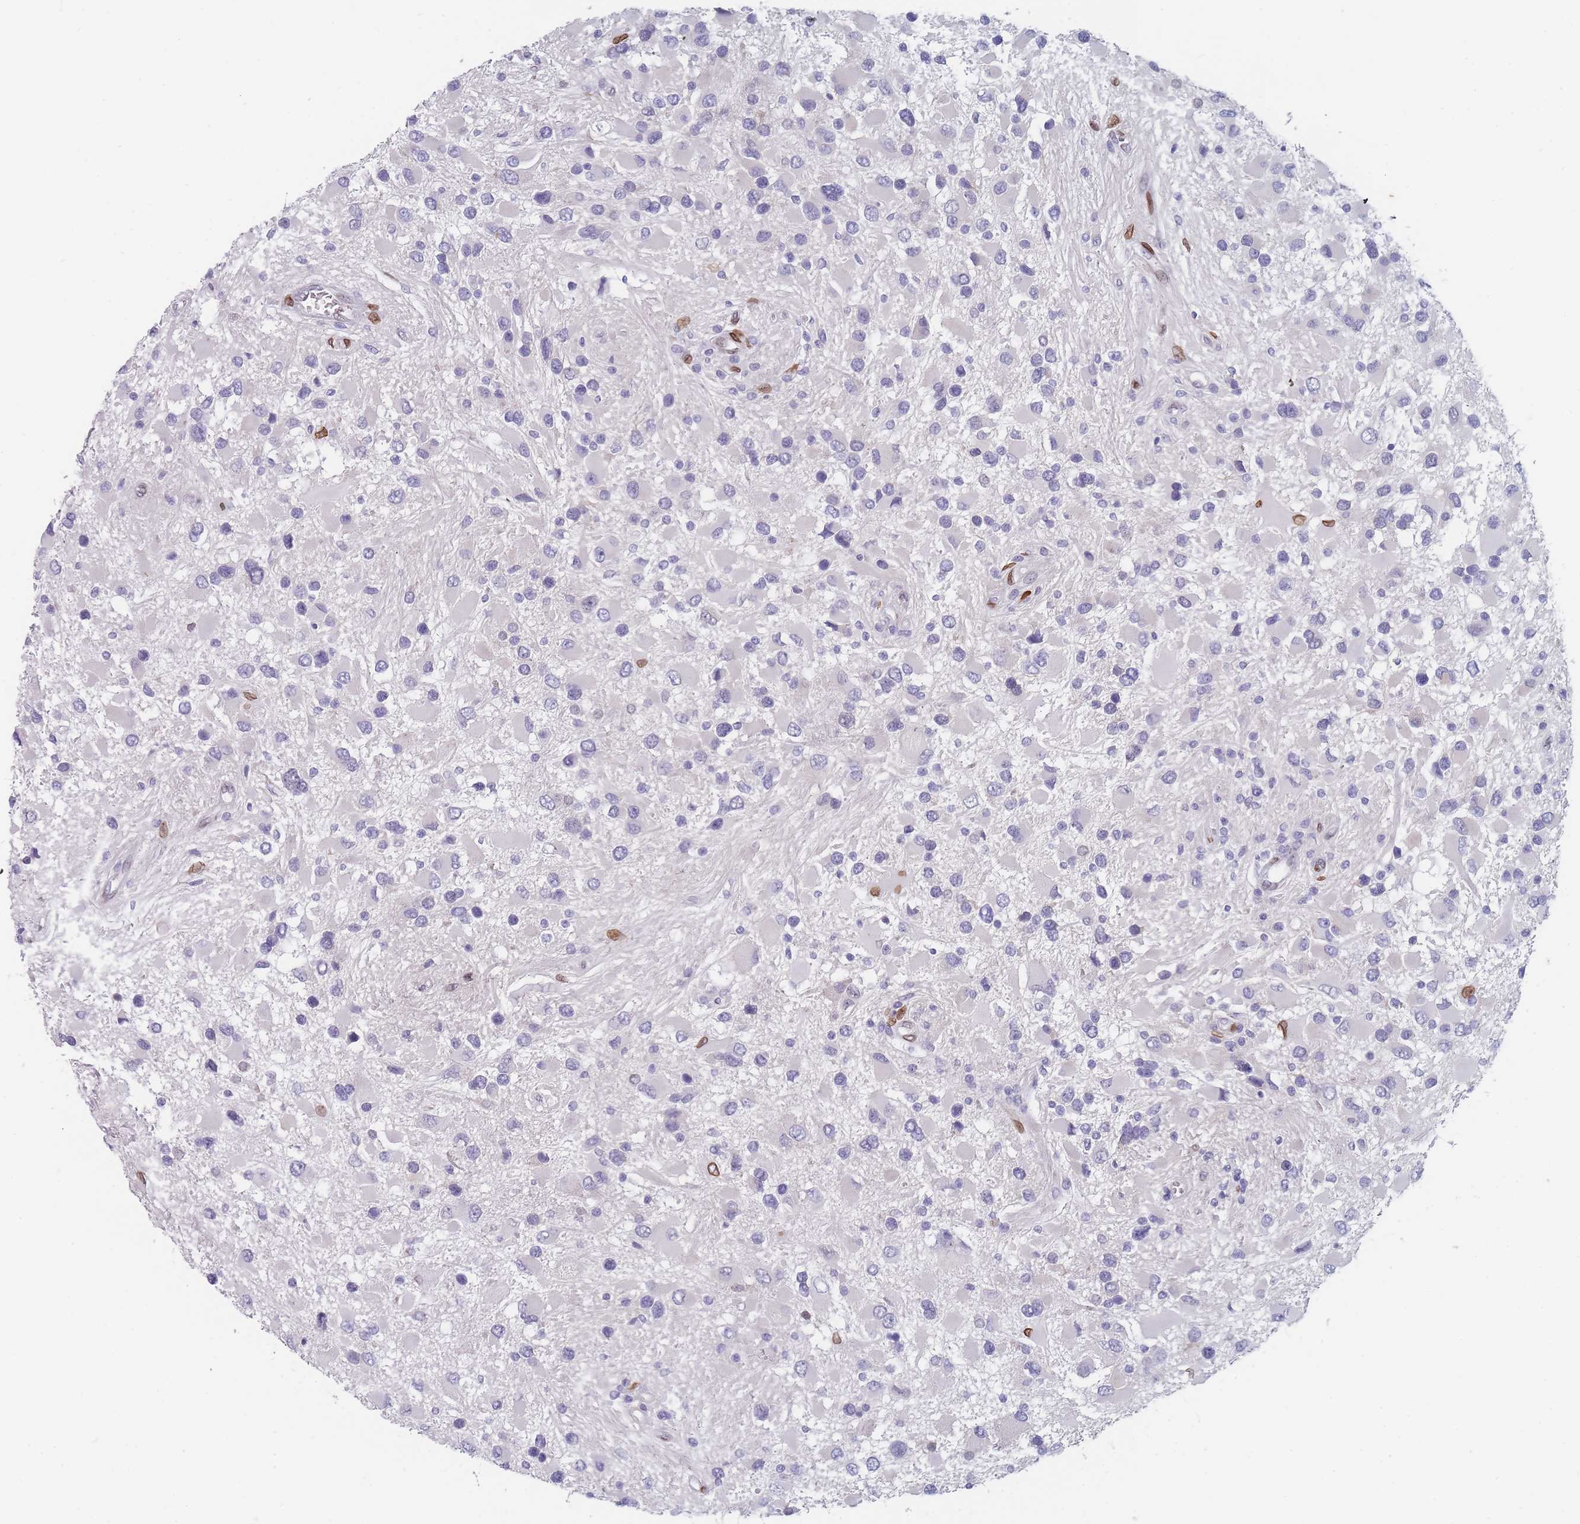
{"staining": {"intensity": "negative", "quantity": "none", "location": "none"}, "tissue": "glioma", "cell_type": "Tumor cells", "image_type": "cancer", "snomed": [{"axis": "morphology", "description": "Glioma, malignant, High grade"}, {"axis": "topography", "description": "Brain"}], "caption": "Immunohistochemistry micrograph of neoplastic tissue: human glioma stained with DAB (3,3'-diaminobenzidine) demonstrates no significant protein expression in tumor cells.", "gene": "ZBTB1", "patient": {"sex": "male", "age": 53}}